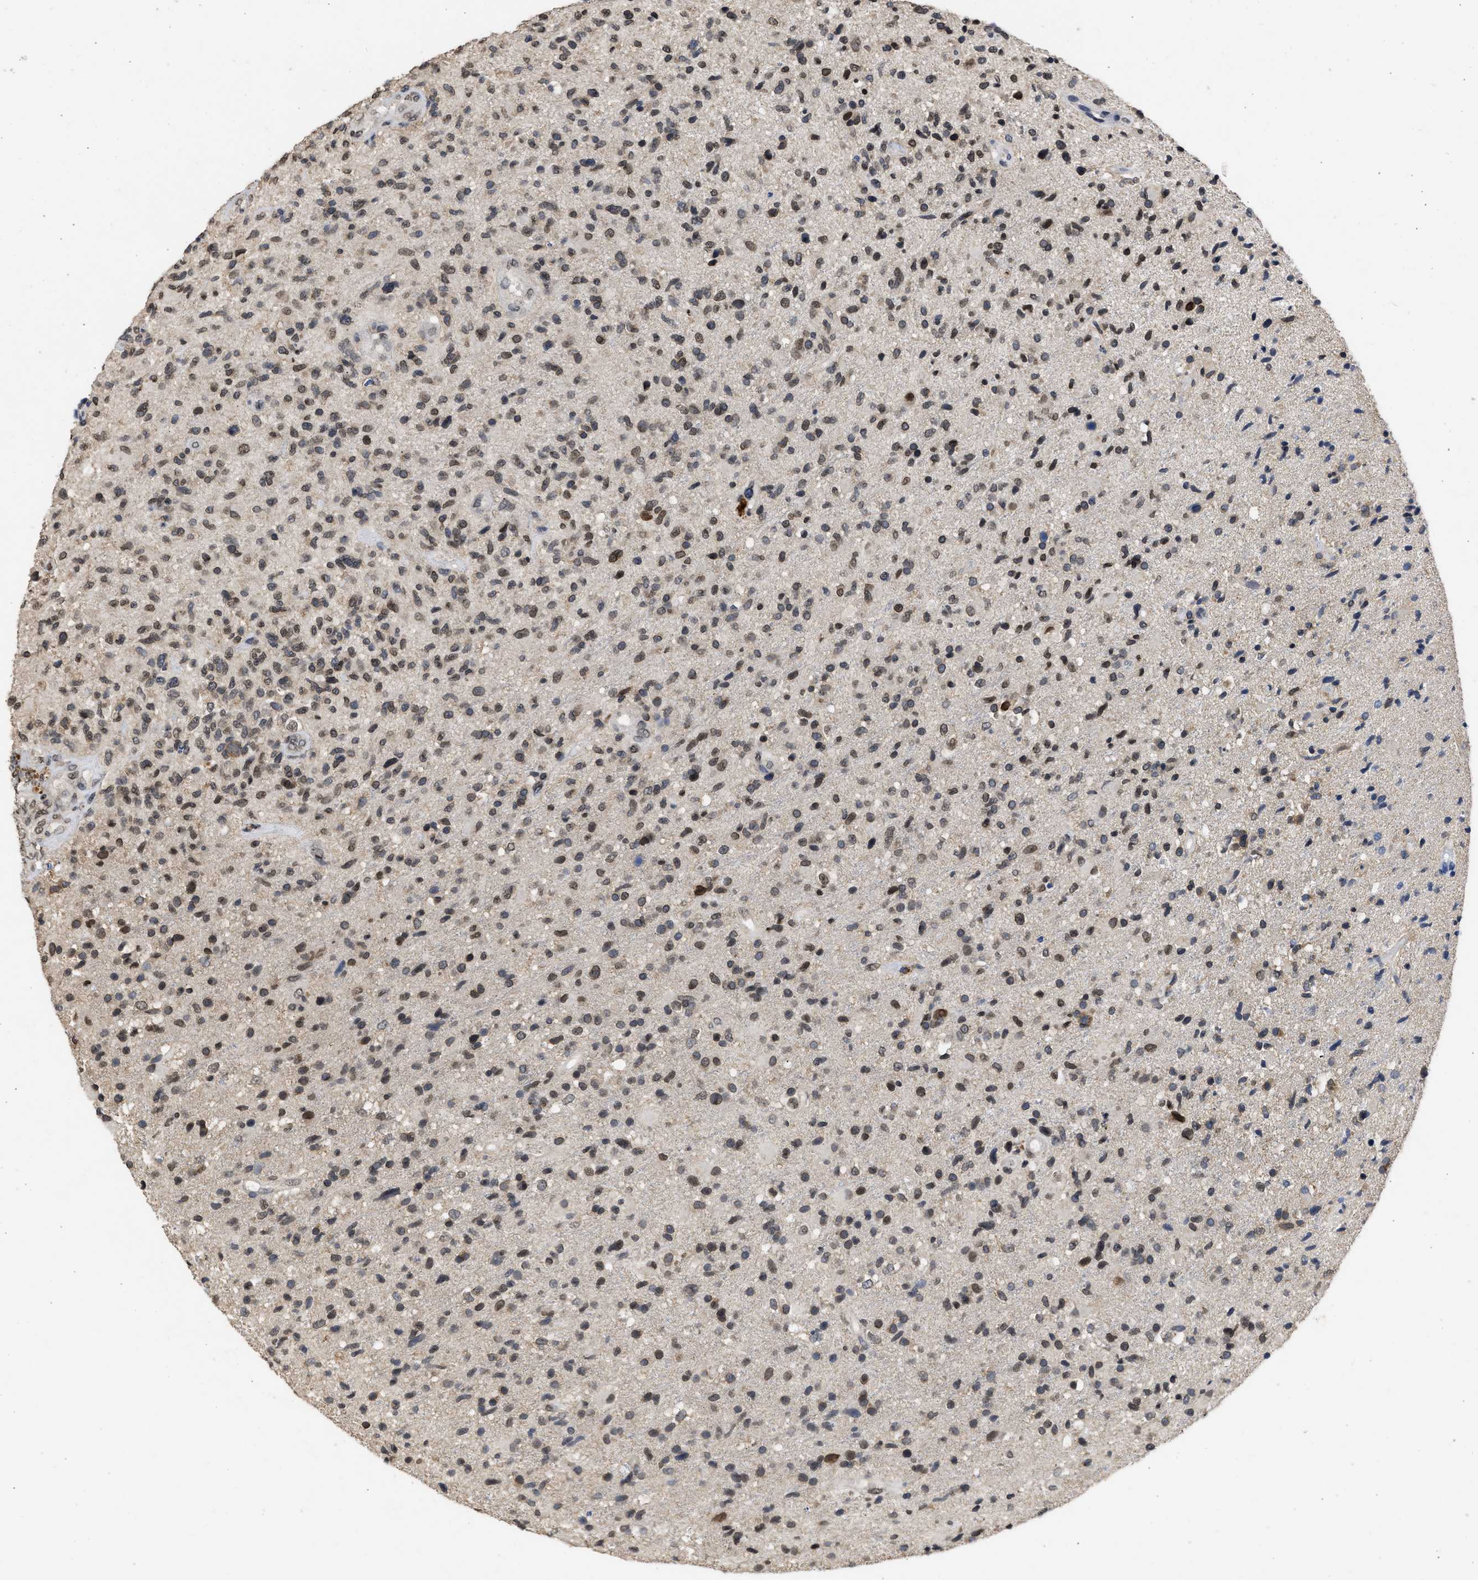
{"staining": {"intensity": "weak", "quantity": "25%-75%", "location": "cytoplasmic/membranous,nuclear"}, "tissue": "glioma", "cell_type": "Tumor cells", "image_type": "cancer", "snomed": [{"axis": "morphology", "description": "Glioma, malignant, High grade"}, {"axis": "topography", "description": "Brain"}], "caption": "High-power microscopy captured an immunohistochemistry (IHC) histopathology image of malignant glioma (high-grade), revealing weak cytoplasmic/membranous and nuclear expression in approximately 25%-75% of tumor cells.", "gene": "NUP35", "patient": {"sex": "male", "age": 72}}